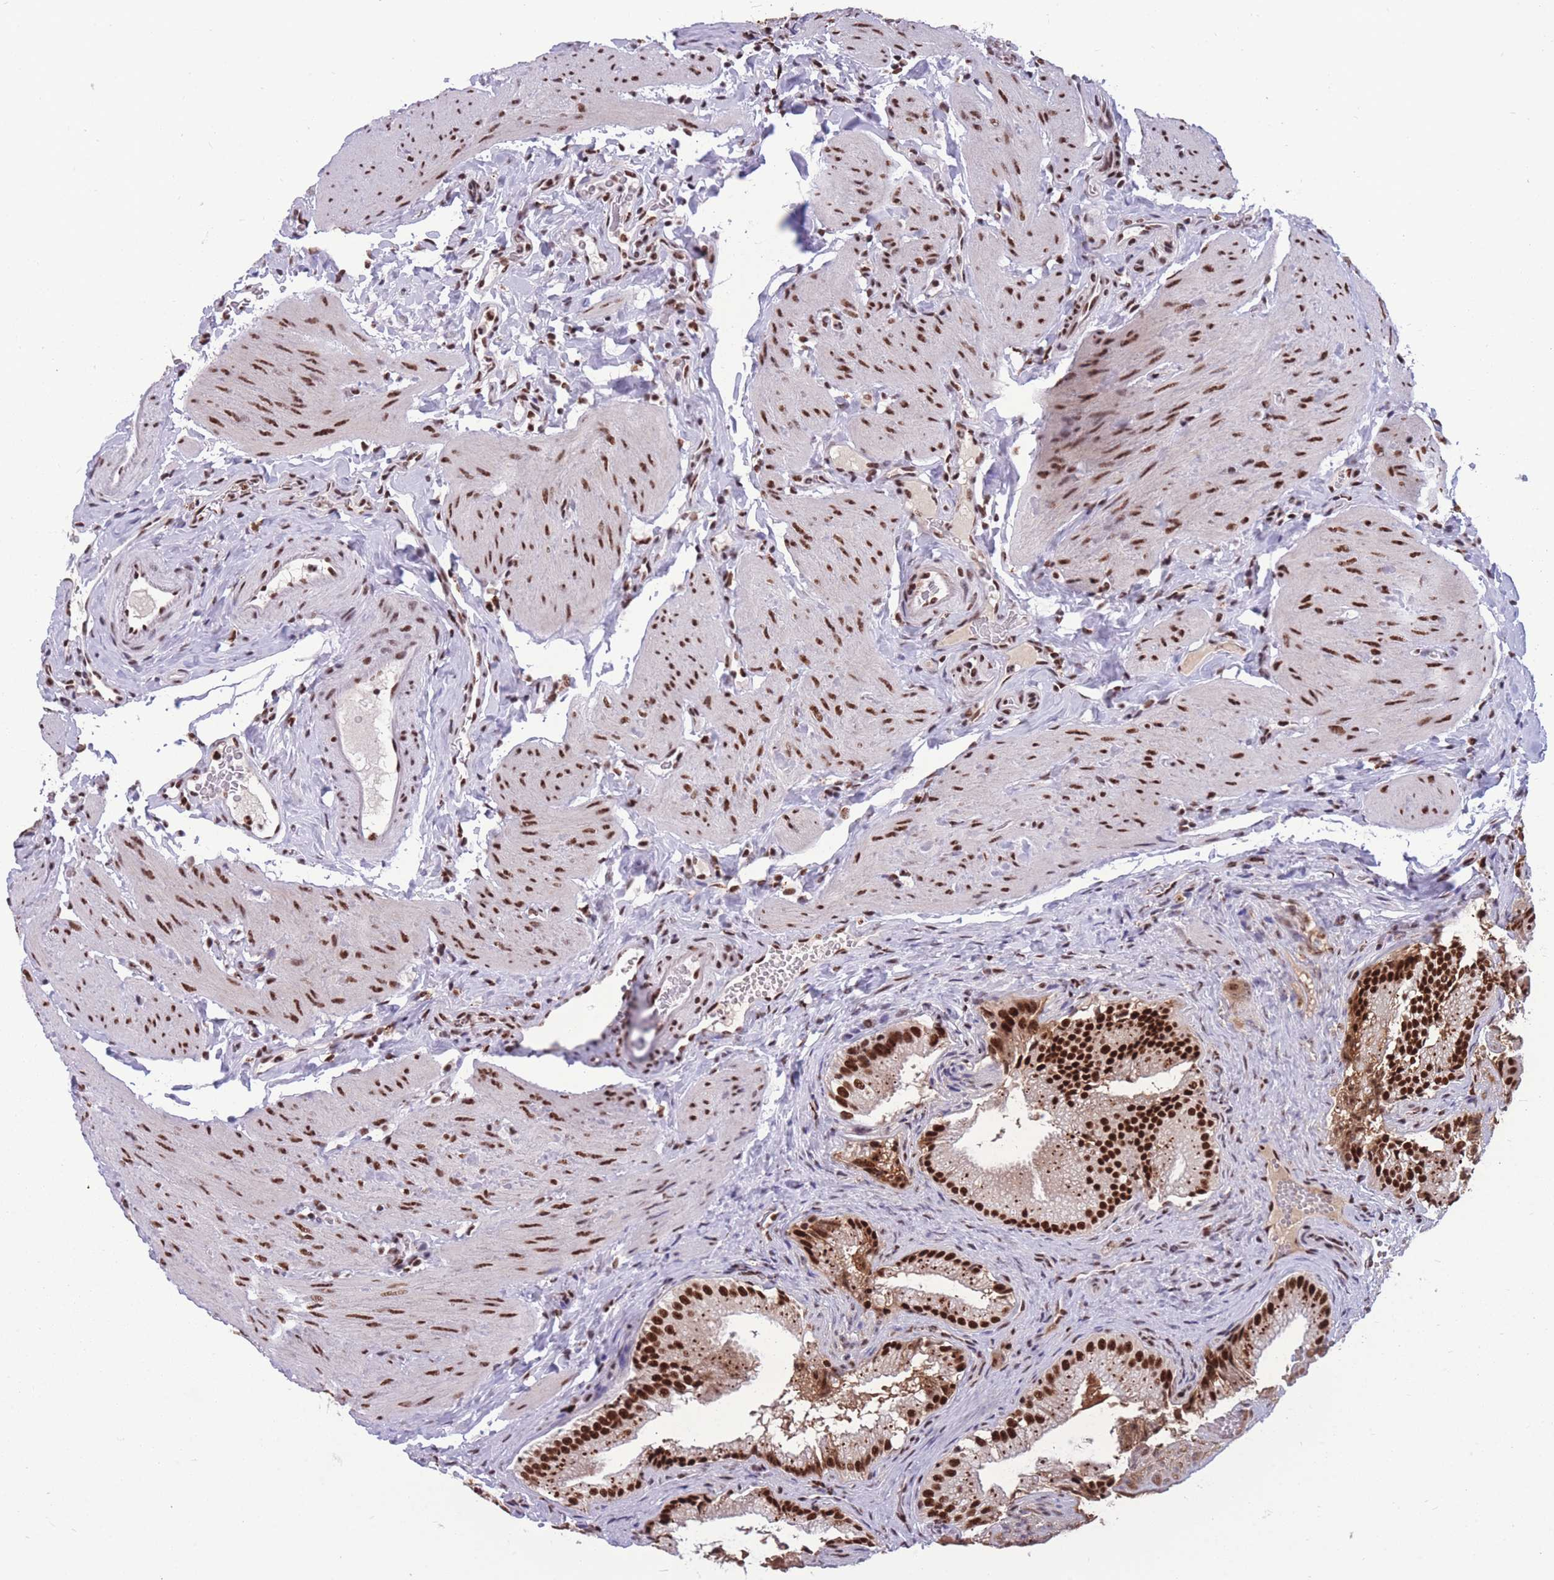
{"staining": {"intensity": "strong", "quantity": ">75%", "location": "cytoplasmic/membranous,nuclear"}, "tissue": "gallbladder", "cell_type": "Glandular cells", "image_type": "normal", "snomed": [{"axis": "morphology", "description": "Normal tissue, NOS"}, {"axis": "topography", "description": "Gallbladder"}], "caption": "The image reveals staining of benign gallbladder, revealing strong cytoplasmic/membranous,nuclear protein positivity (brown color) within glandular cells.", "gene": "PRPF19", "patient": {"sex": "female", "age": 30}}